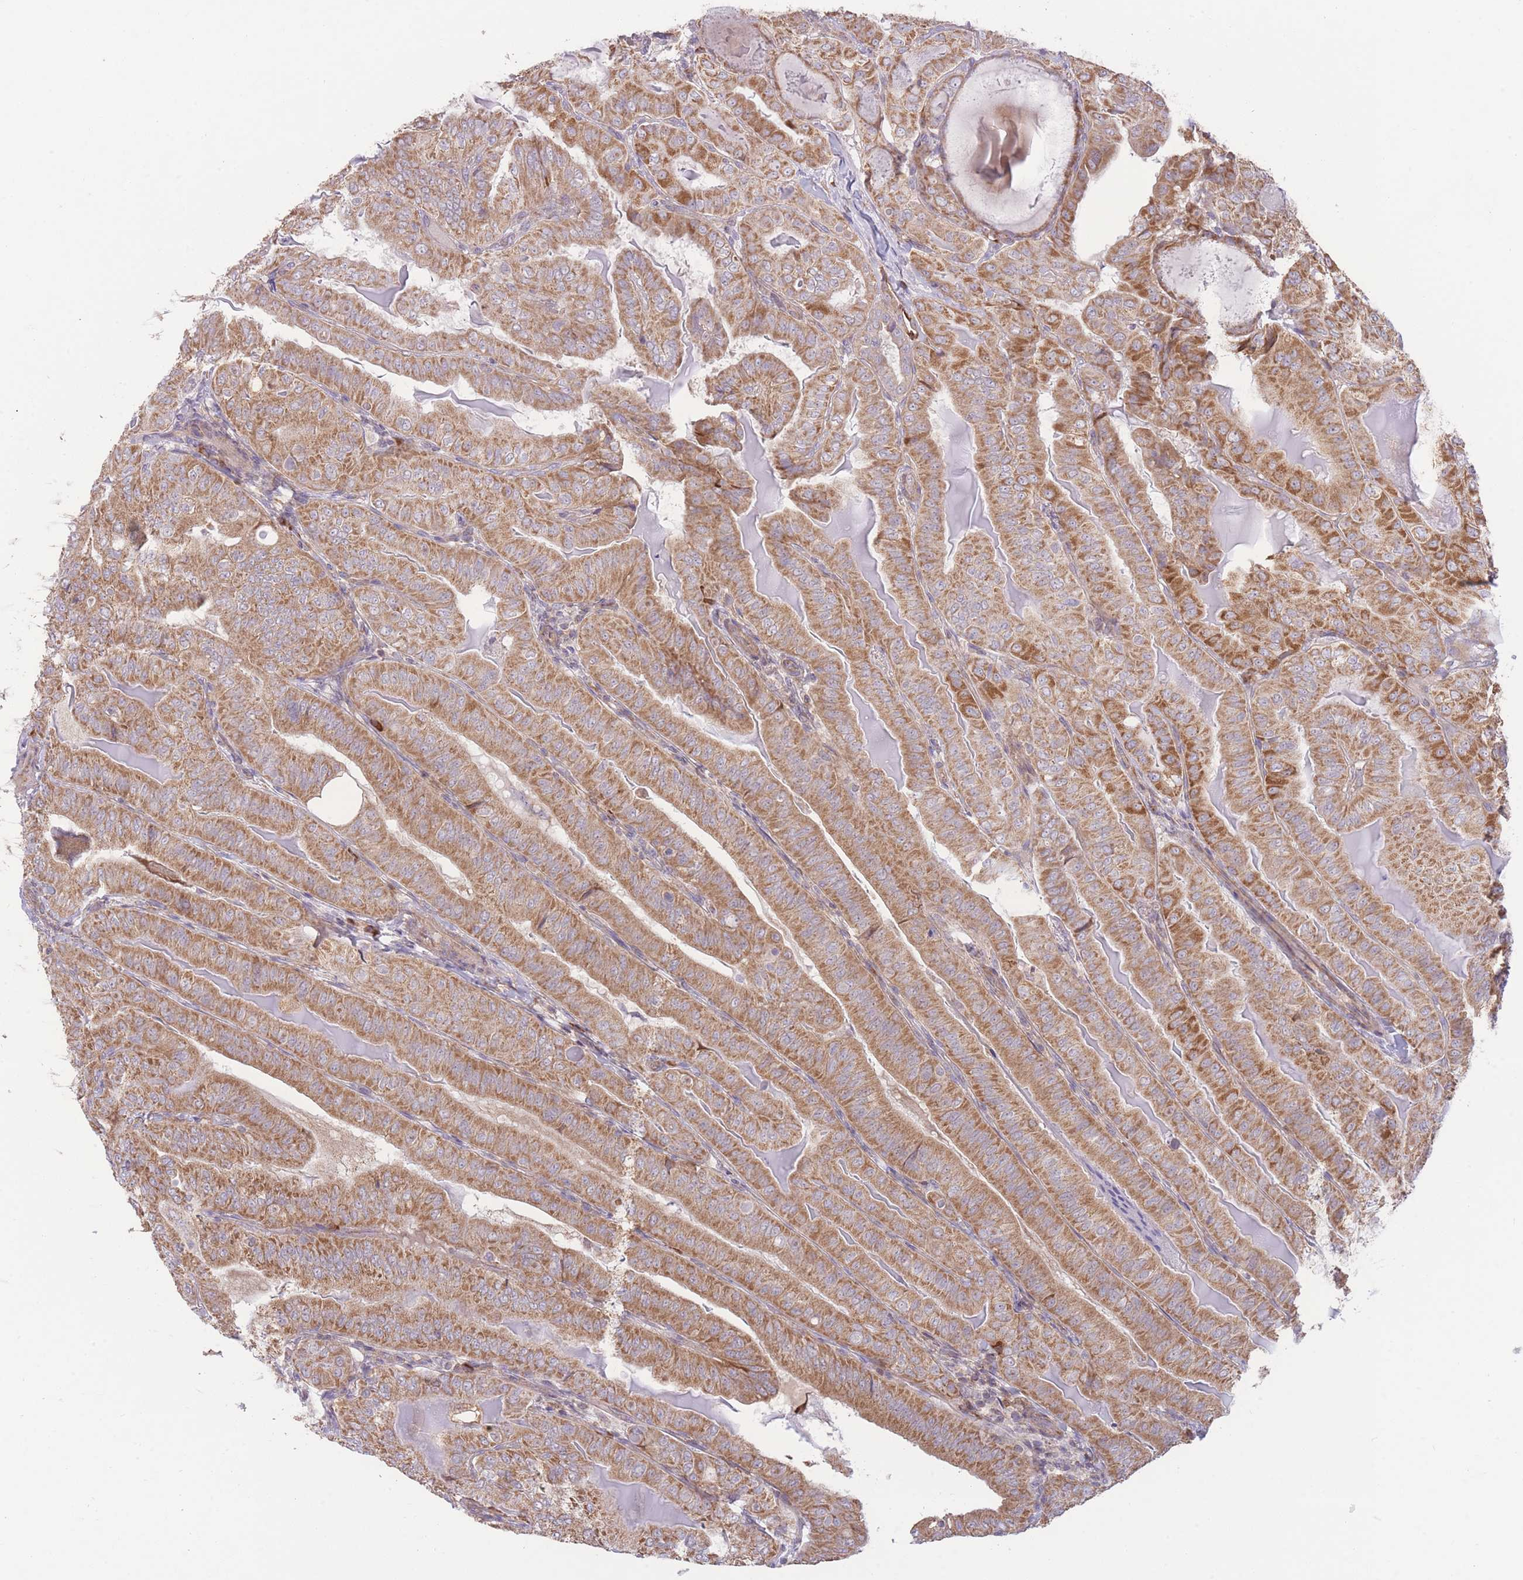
{"staining": {"intensity": "moderate", "quantity": ">75%", "location": "cytoplasmic/membranous"}, "tissue": "thyroid cancer", "cell_type": "Tumor cells", "image_type": "cancer", "snomed": [{"axis": "morphology", "description": "Papillary adenocarcinoma, NOS"}, {"axis": "topography", "description": "Thyroid gland"}], "caption": "The histopathology image demonstrates immunohistochemical staining of thyroid cancer. There is moderate cytoplasmic/membranous staining is present in approximately >75% of tumor cells.", "gene": "BOLA2B", "patient": {"sex": "female", "age": 68}}